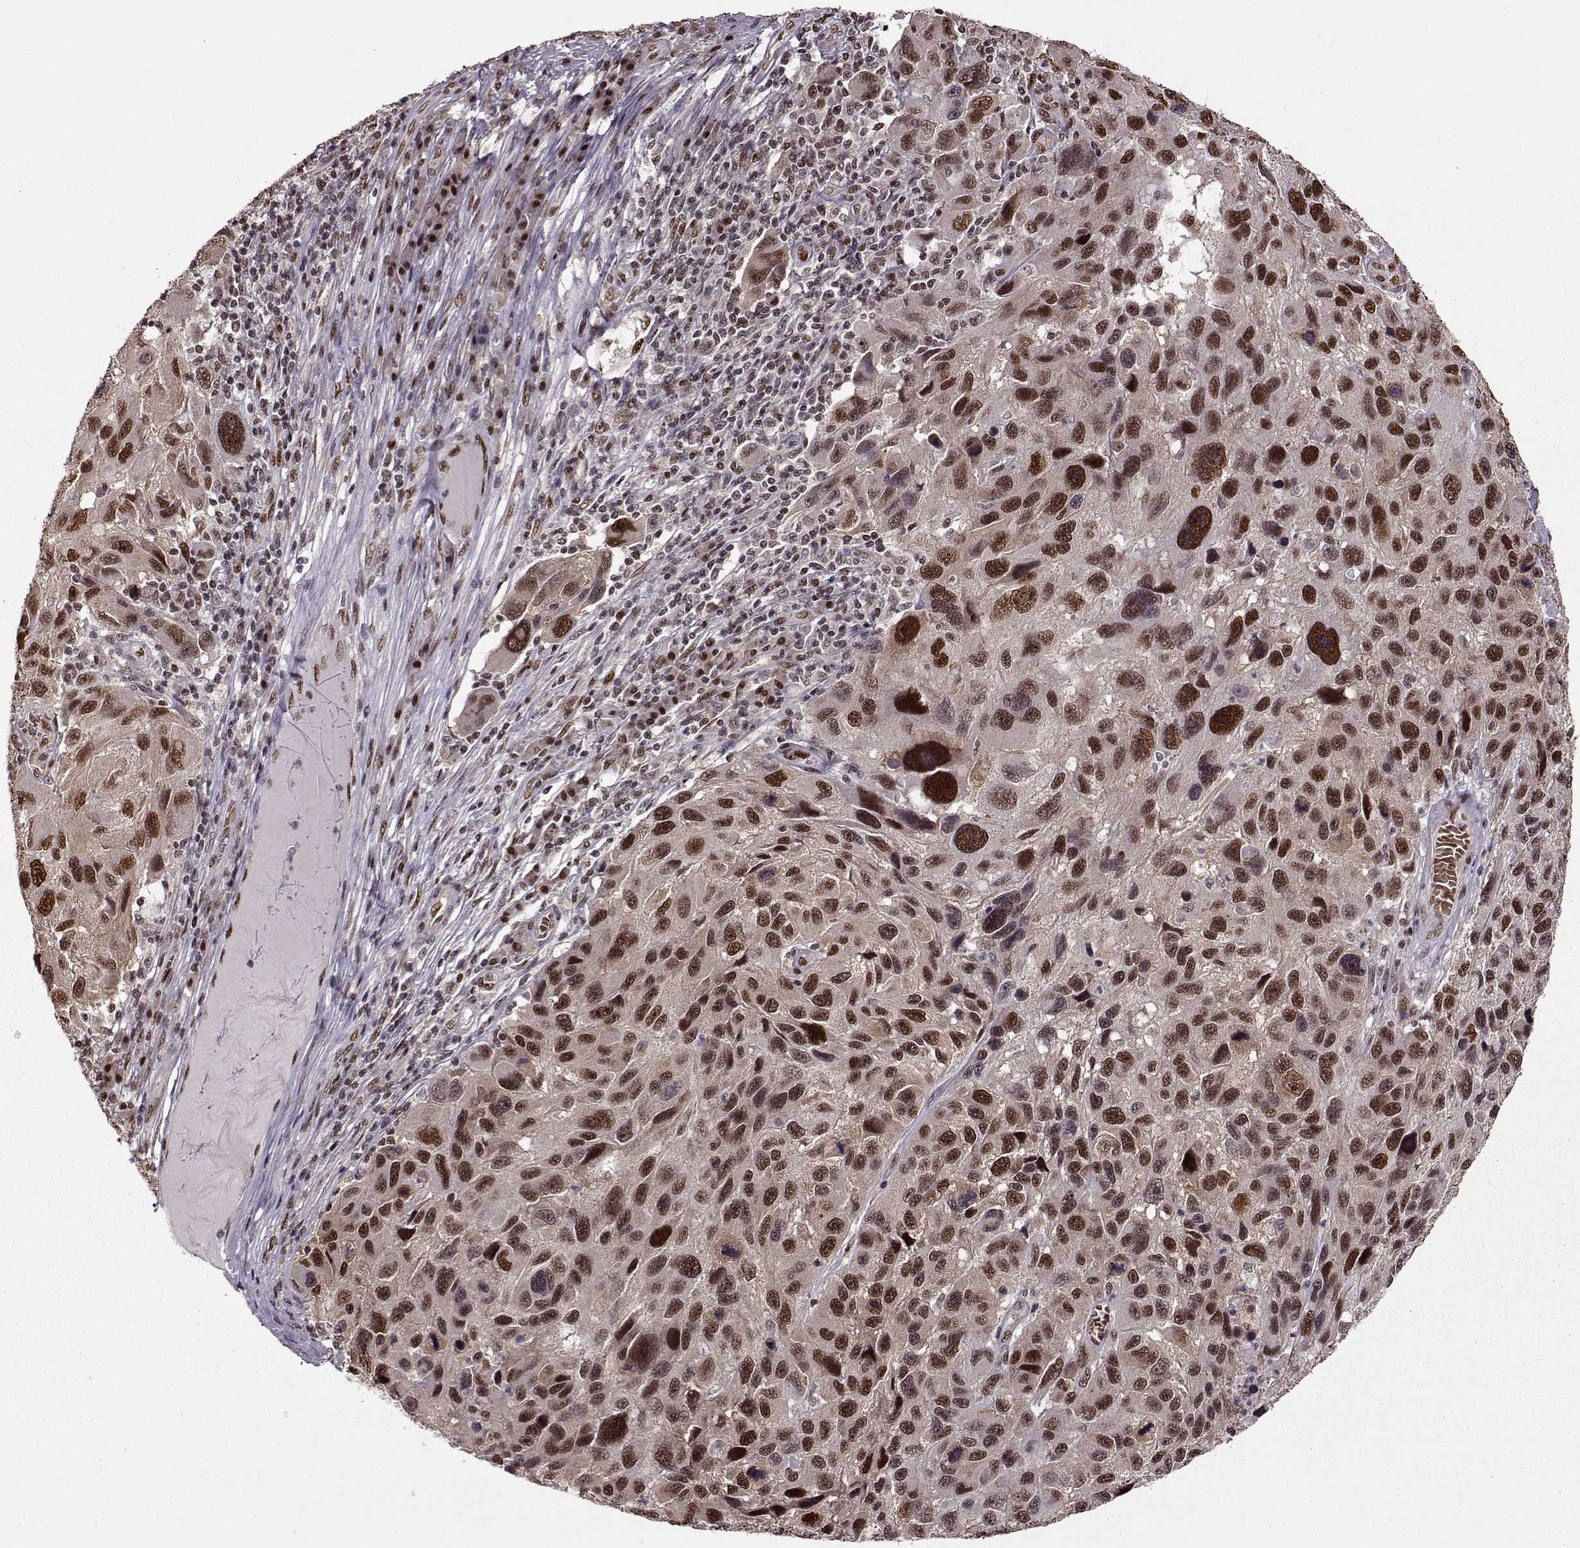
{"staining": {"intensity": "strong", "quantity": ">75%", "location": "nuclear"}, "tissue": "melanoma", "cell_type": "Tumor cells", "image_type": "cancer", "snomed": [{"axis": "morphology", "description": "Malignant melanoma, NOS"}, {"axis": "topography", "description": "Skin"}], "caption": "A brown stain highlights strong nuclear expression of a protein in malignant melanoma tumor cells. The protein is shown in brown color, while the nuclei are stained blue.", "gene": "FTO", "patient": {"sex": "male", "age": 53}}